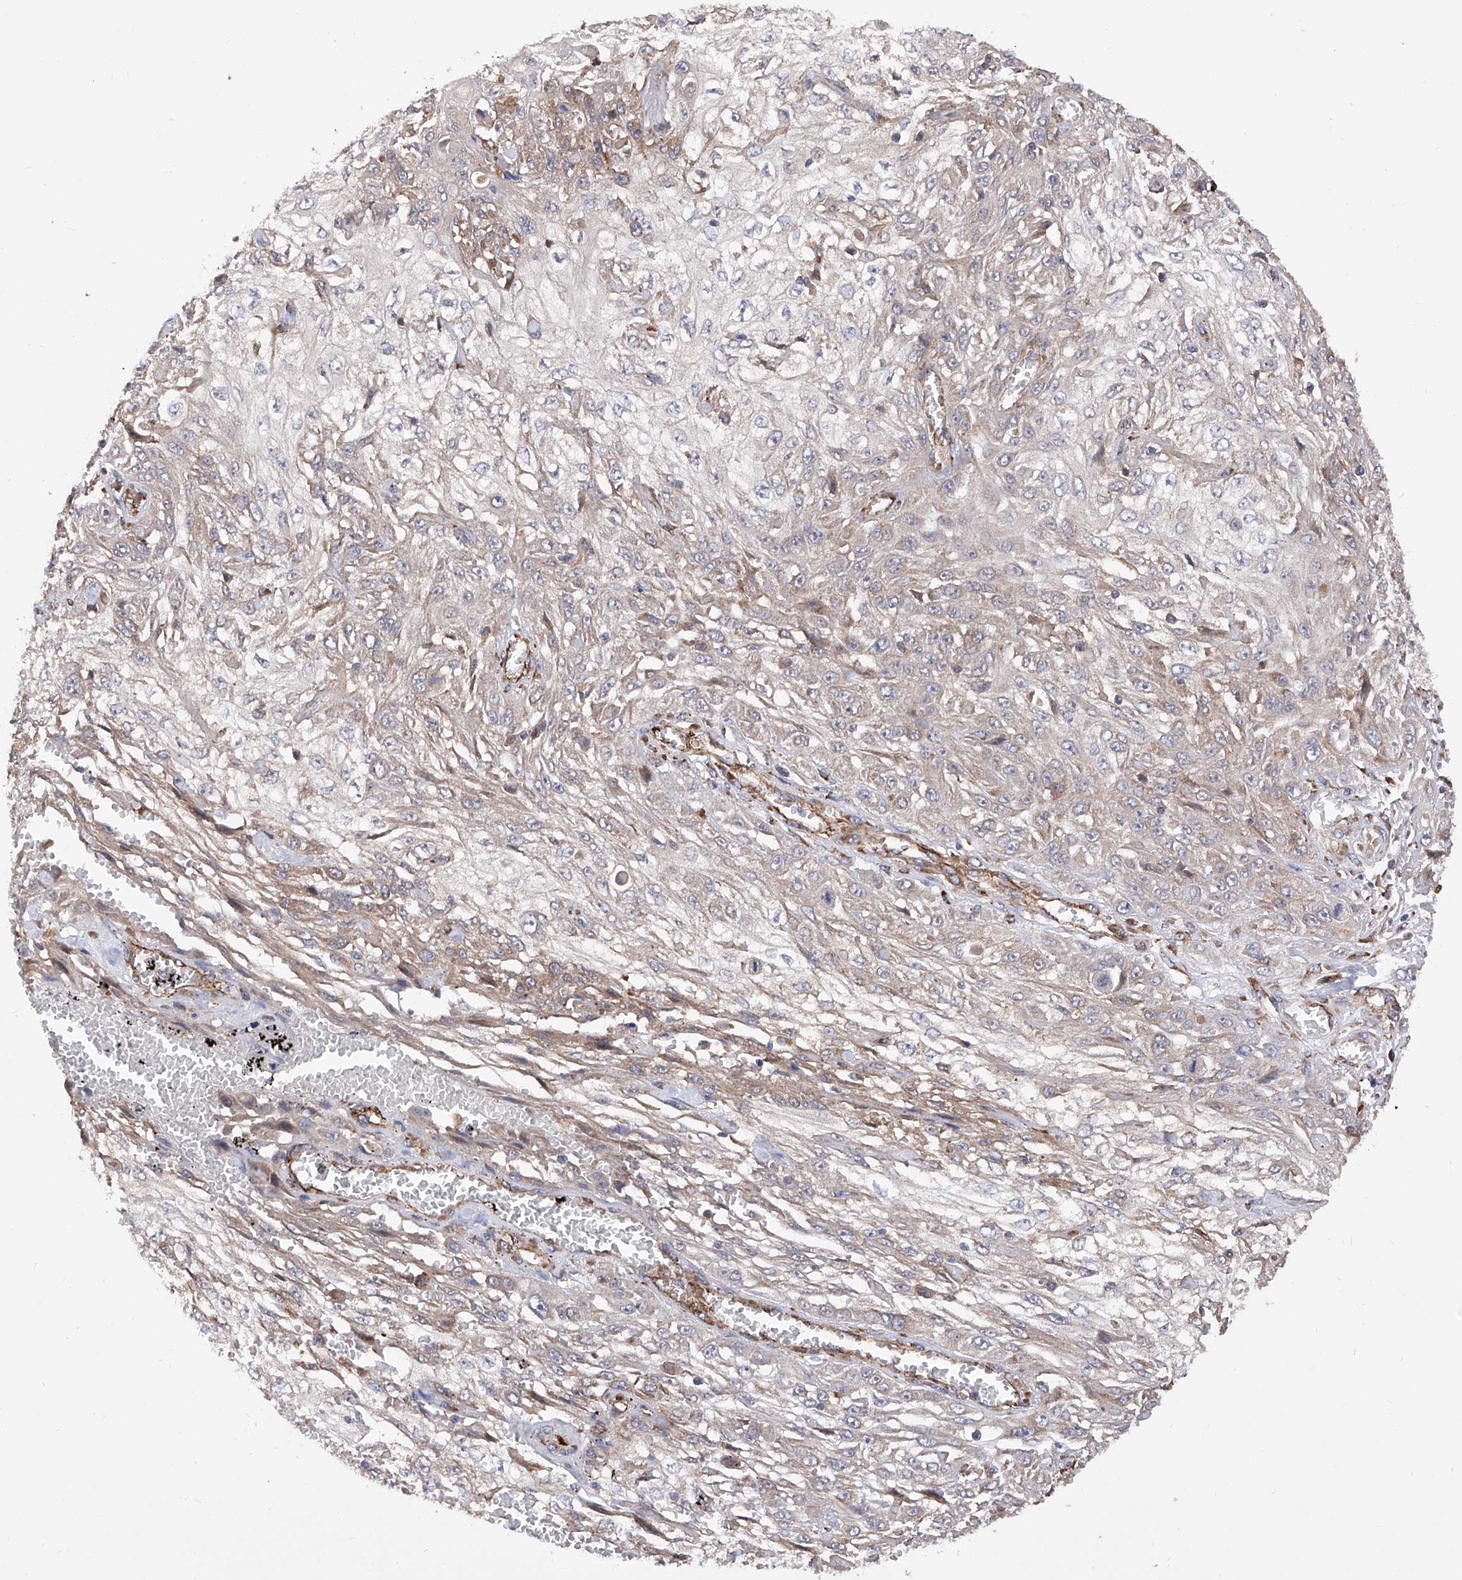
{"staining": {"intensity": "weak", "quantity": "25%-75%", "location": "cytoplasmic/membranous"}, "tissue": "skin cancer", "cell_type": "Tumor cells", "image_type": "cancer", "snomed": [{"axis": "morphology", "description": "Squamous cell carcinoma, NOS"}, {"axis": "morphology", "description": "Squamous cell carcinoma, metastatic, NOS"}, {"axis": "topography", "description": "Skin"}, {"axis": "topography", "description": "Lymph node"}], "caption": "This is a histology image of immunohistochemistry (IHC) staining of metastatic squamous cell carcinoma (skin), which shows weak expression in the cytoplasmic/membranous of tumor cells.", "gene": "INPP5B", "patient": {"sex": "male", "age": 75}}